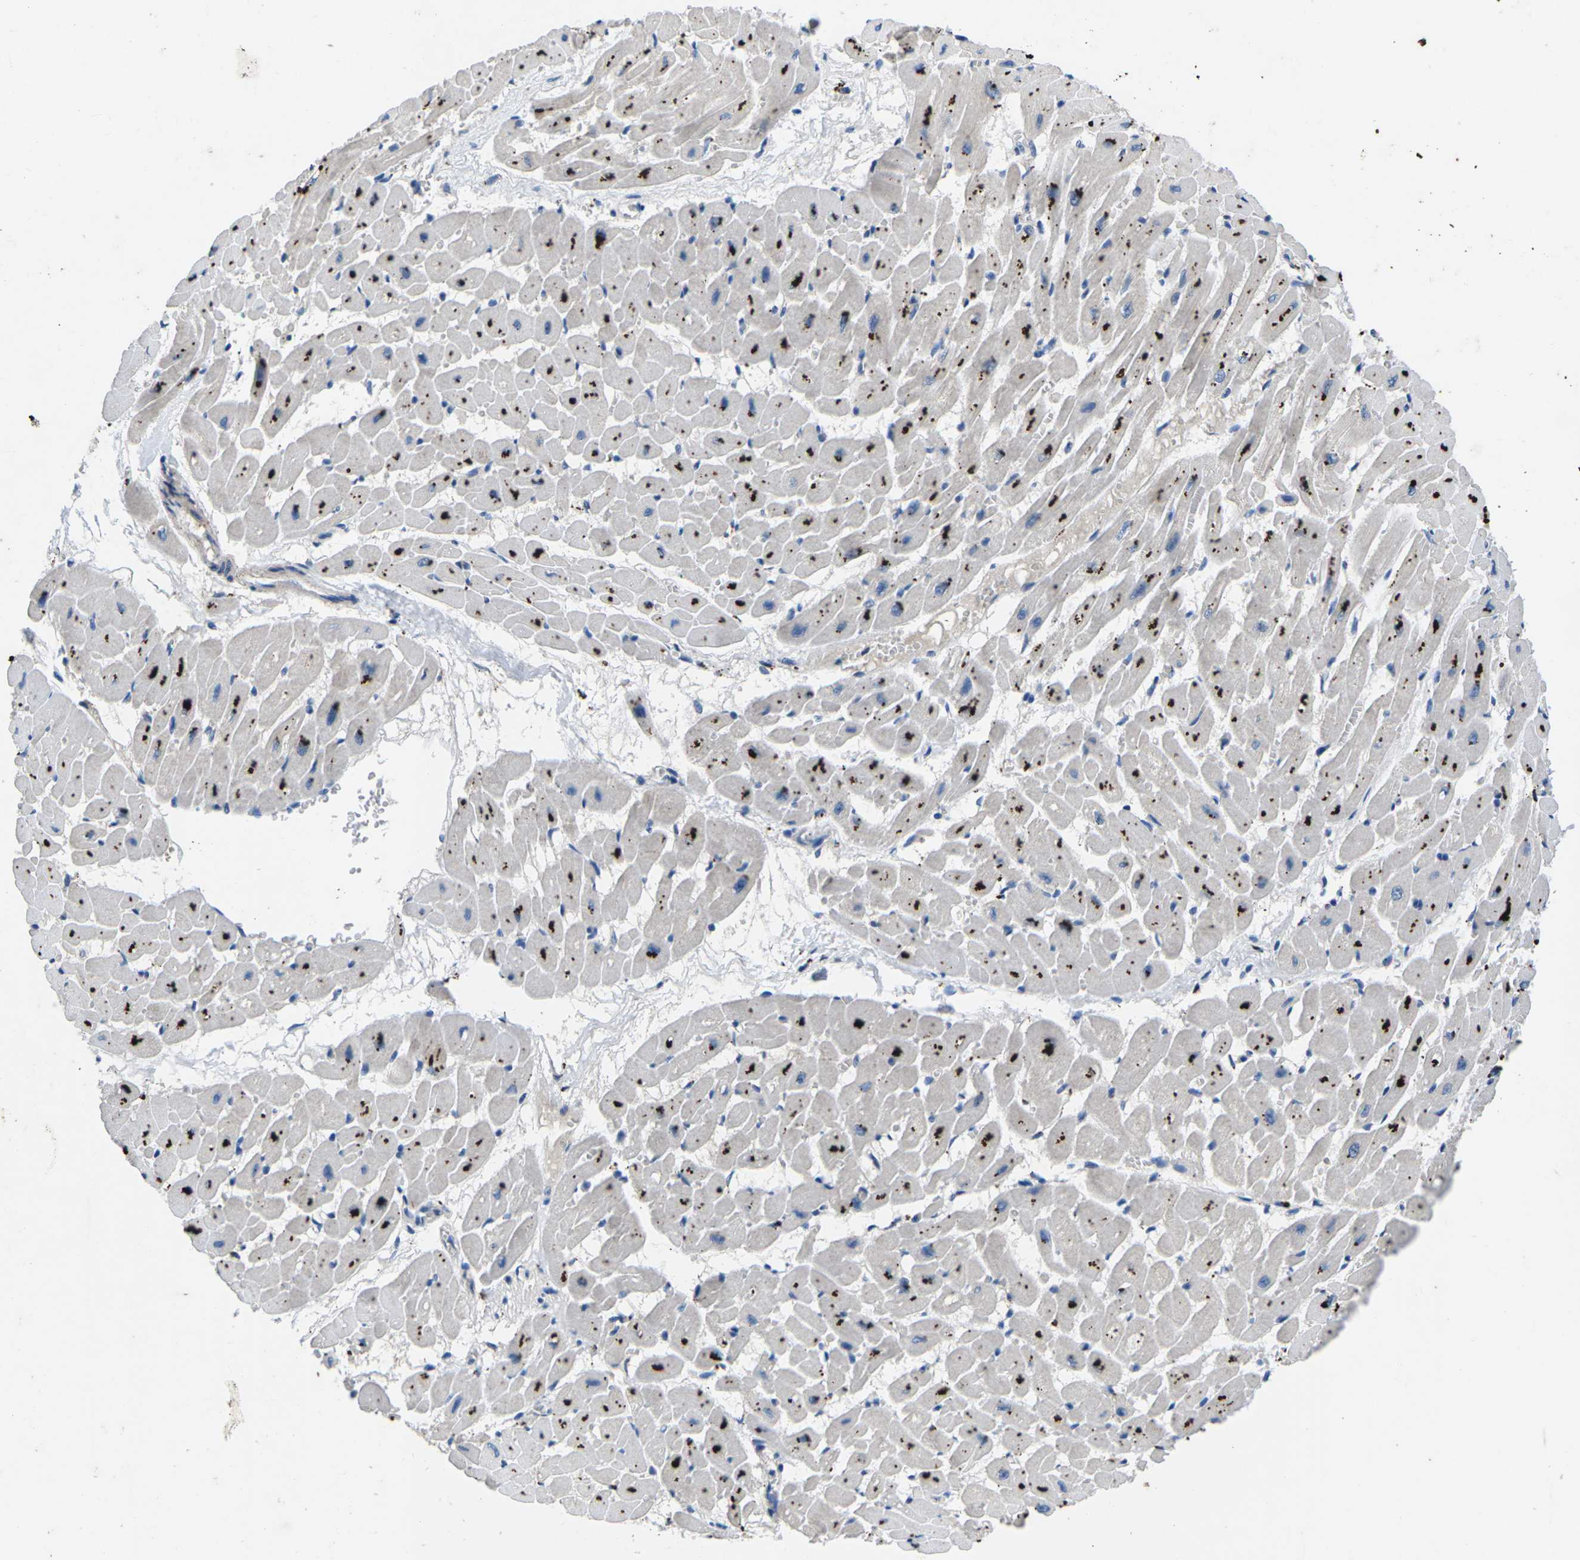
{"staining": {"intensity": "moderate", "quantity": ">75%", "location": "cytoplasmic/membranous"}, "tissue": "heart muscle", "cell_type": "Cardiomyocytes", "image_type": "normal", "snomed": [{"axis": "morphology", "description": "Normal tissue, NOS"}, {"axis": "topography", "description": "Heart"}], "caption": "An IHC image of benign tissue is shown. Protein staining in brown shows moderate cytoplasmic/membranous positivity in heart muscle within cardiomyocytes. The protein of interest is shown in brown color, while the nuclei are stained blue.", "gene": "PDCD6IP", "patient": {"sex": "male", "age": 45}}